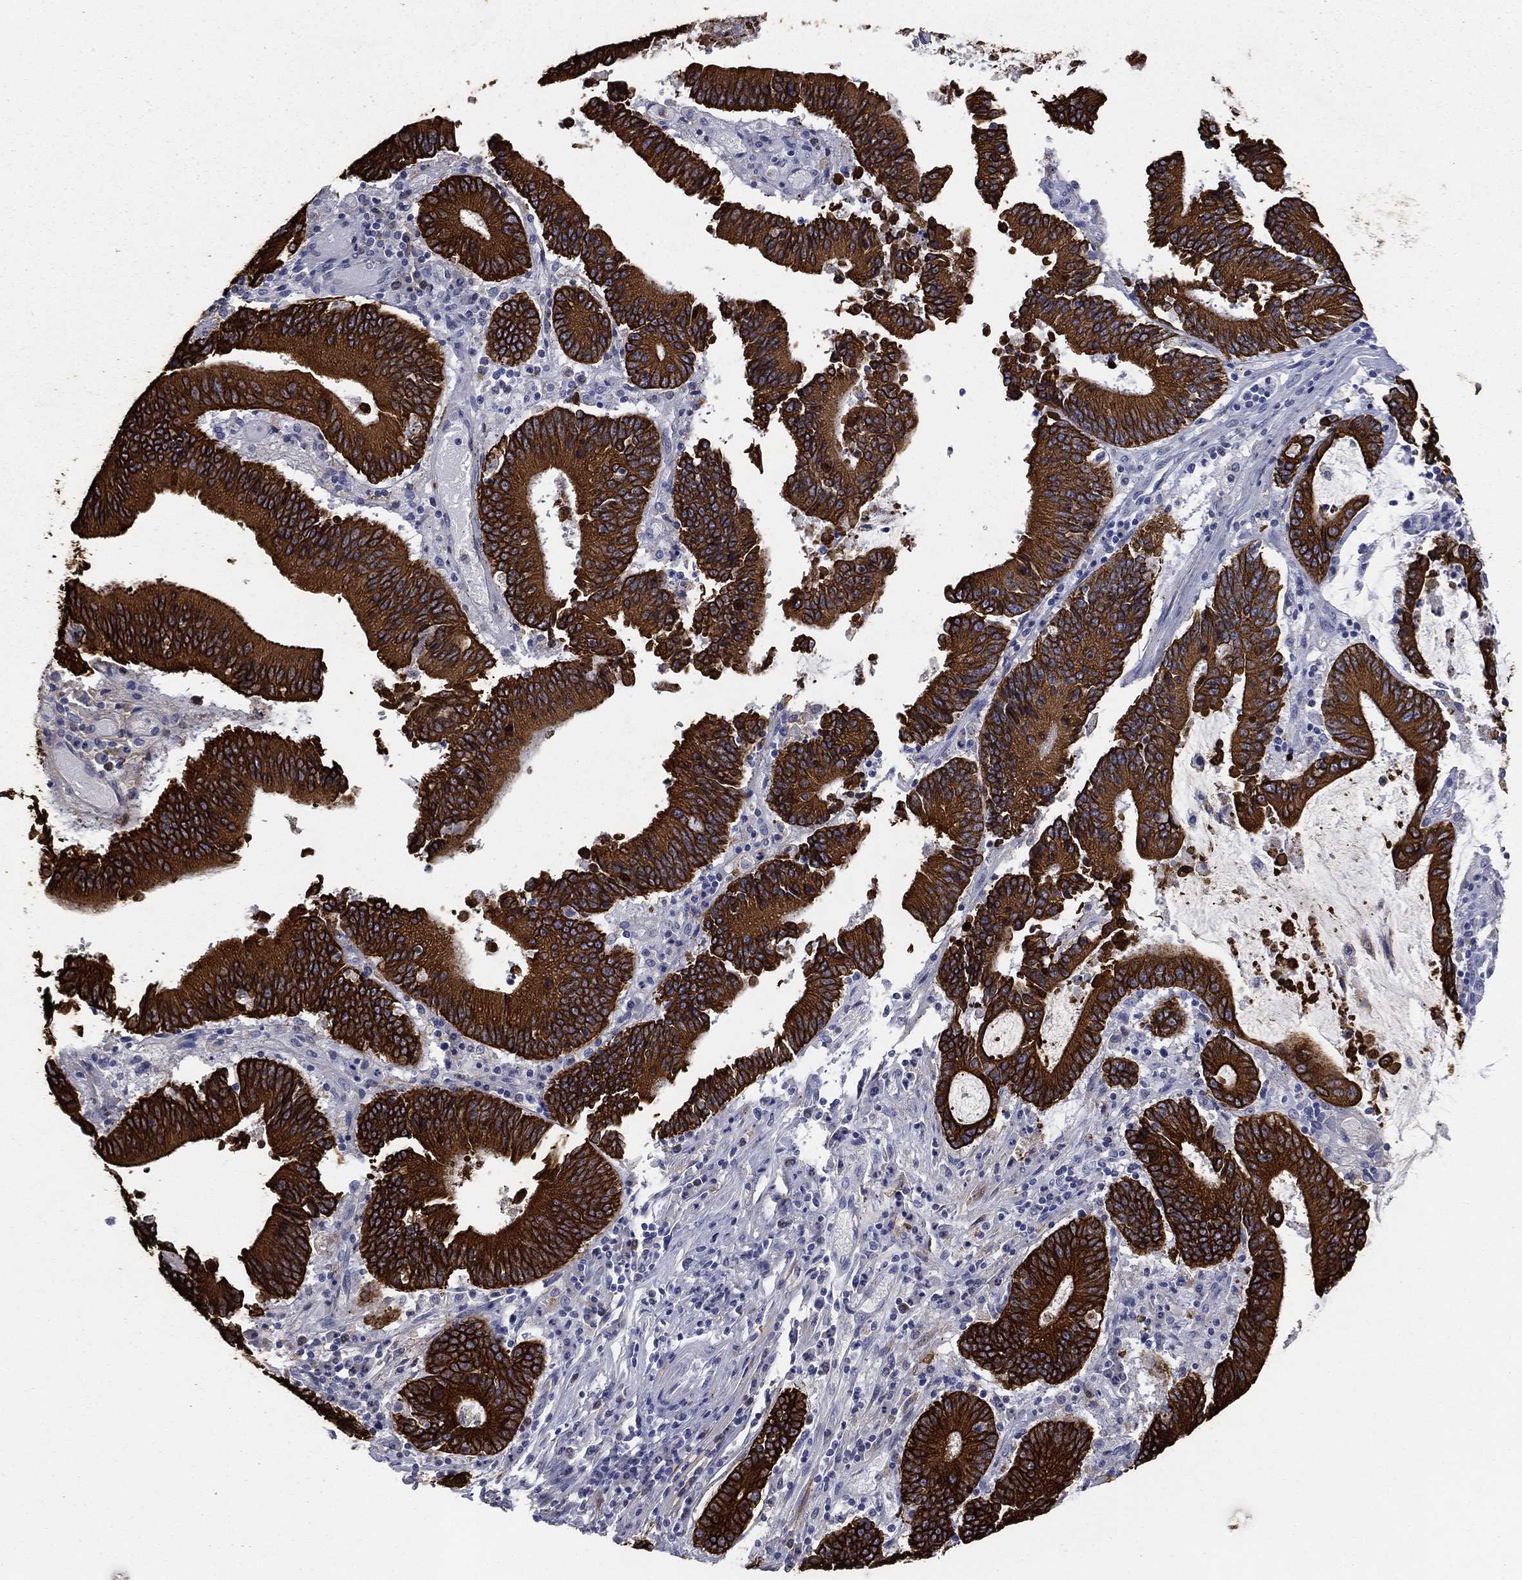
{"staining": {"intensity": "strong", "quantity": ">75%", "location": "cytoplasmic/membranous"}, "tissue": "stomach cancer", "cell_type": "Tumor cells", "image_type": "cancer", "snomed": [{"axis": "morphology", "description": "Adenocarcinoma, NOS"}, {"axis": "topography", "description": "Stomach, upper"}], "caption": "Stomach cancer stained with DAB (3,3'-diaminobenzidine) IHC demonstrates high levels of strong cytoplasmic/membranous positivity in about >75% of tumor cells.", "gene": "KRT7", "patient": {"sex": "male", "age": 68}}